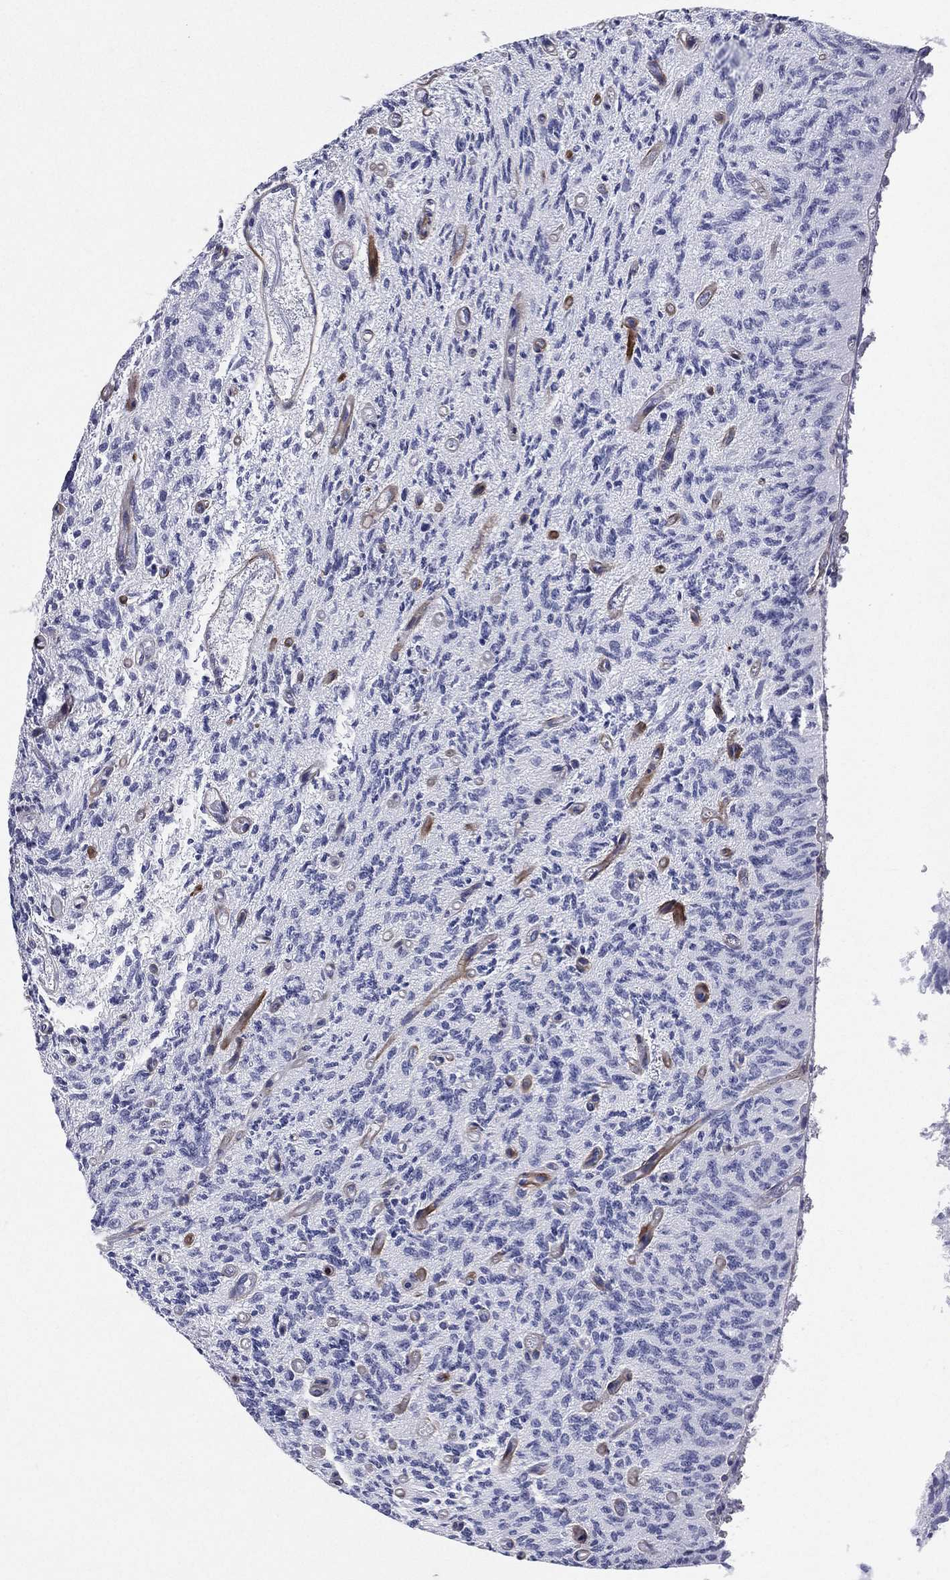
{"staining": {"intensity": "negative", "quantity": "none", "location": "none"}, "tissue": "glioma", "cell_type": "Tumor cells", "image_type": "cancer", "snomed": [{"axis": "morphology", "description": "Glioma, malignant, High grade"}, {"axis": "topography", "description": "Brain"}], "caption": "Tumor cells are negative for brown protein staining in glioma.", "gene": "HLA-DOA", "patient": {"sex": "male", "age": 64}}